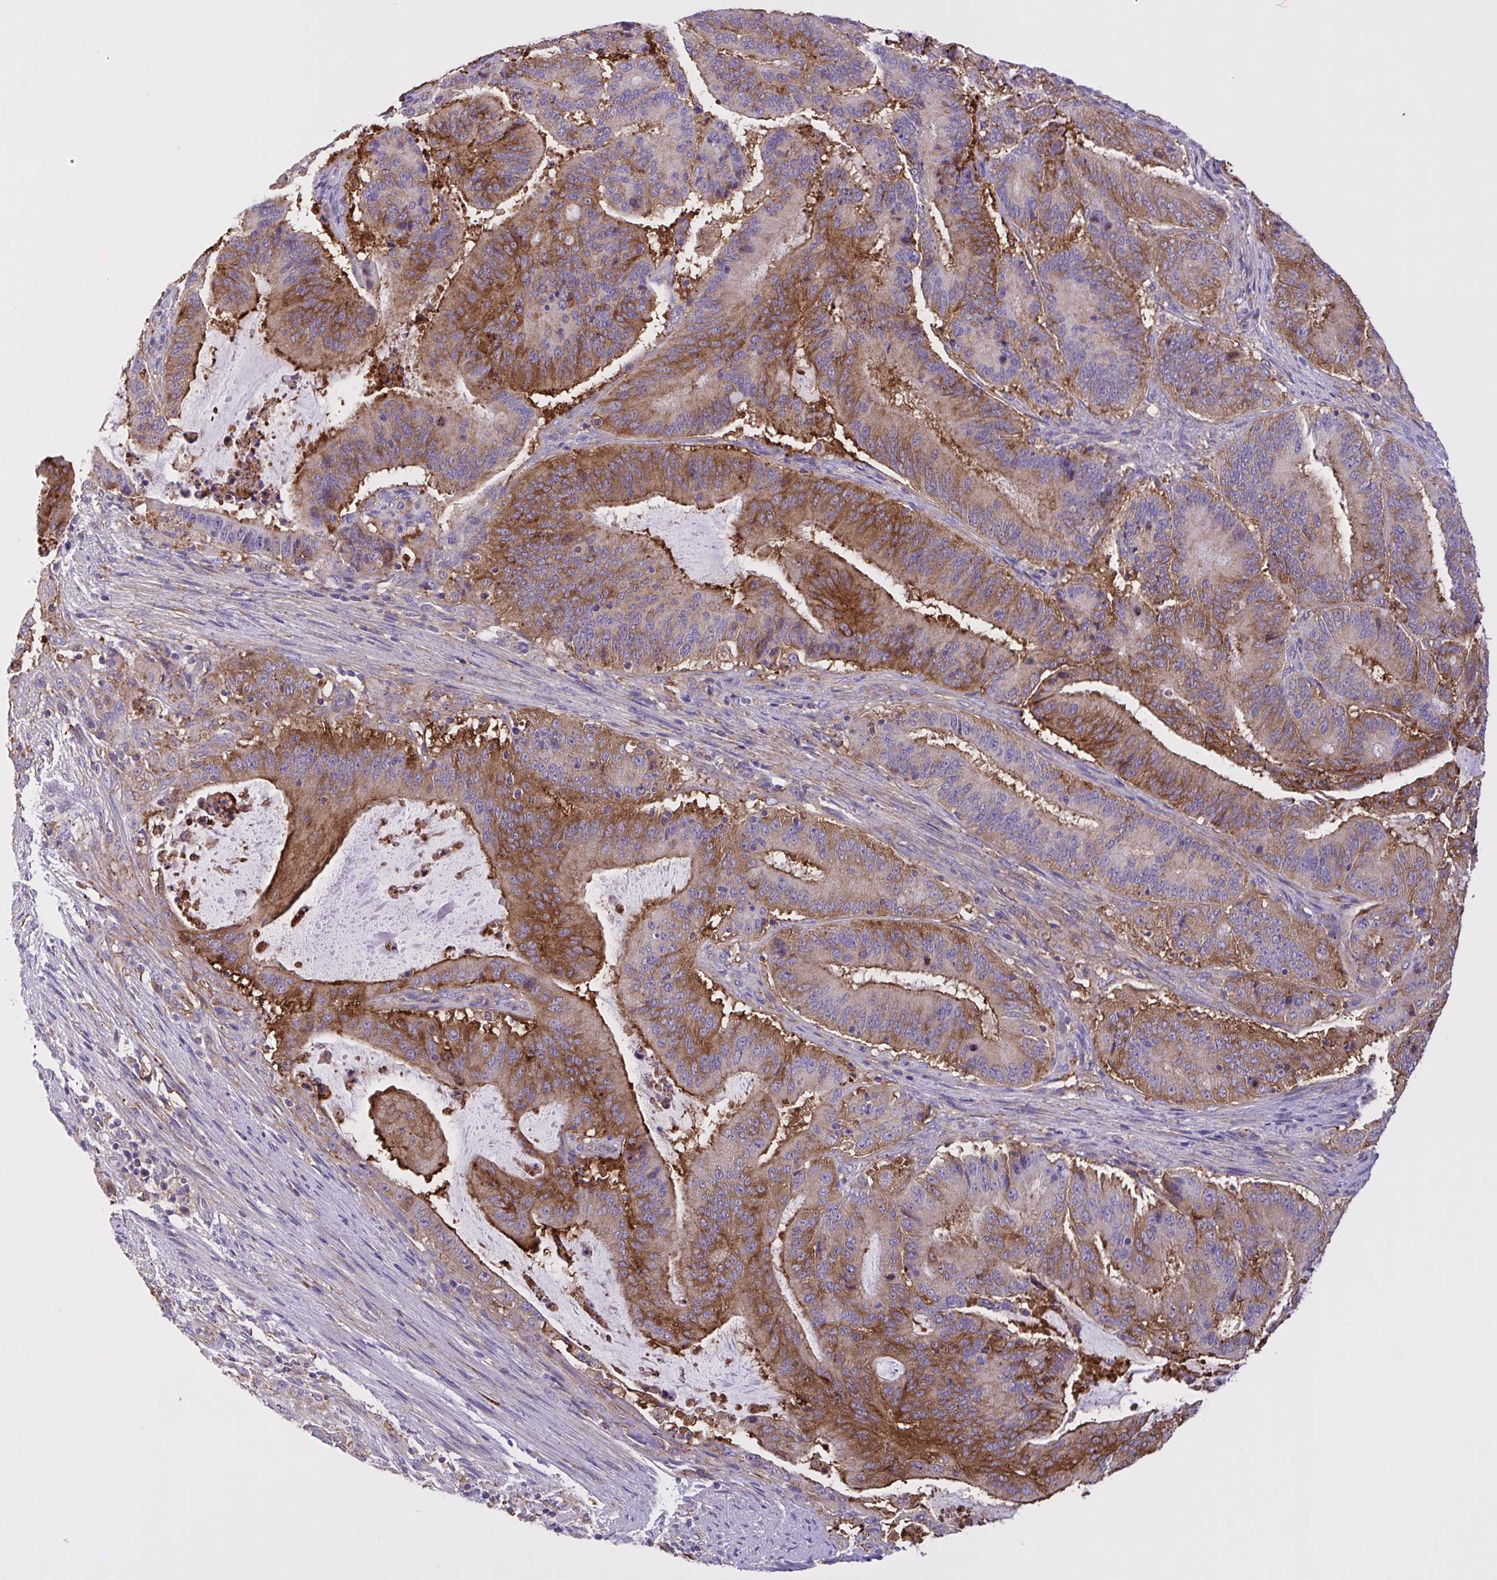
{"staining": {"intensity": "strong", "quantity": "25%-75%", "location": "cytoplasmic/membranous"}, "tissue": "liver cancer", "cell_type": "Tumor cells", "image_type": "cancer", "snomed": [{"axis": "morphology", "description": "Normal tissue, NOS"}, {"axis": "morphology", "description": "Cholangiocarcinoma"}, {"axis": "topography", "description": "Liver"}, {"axis": "topography", "description": "Peripheral nerve tissue"}], "caption": "The immunohistochemical stain labels strong cytoplasmic/membranous expression in tumor cells of liver cancer tissue.", "gene": "OR51M1", "patient": {"sex": "female", "age": 73}}